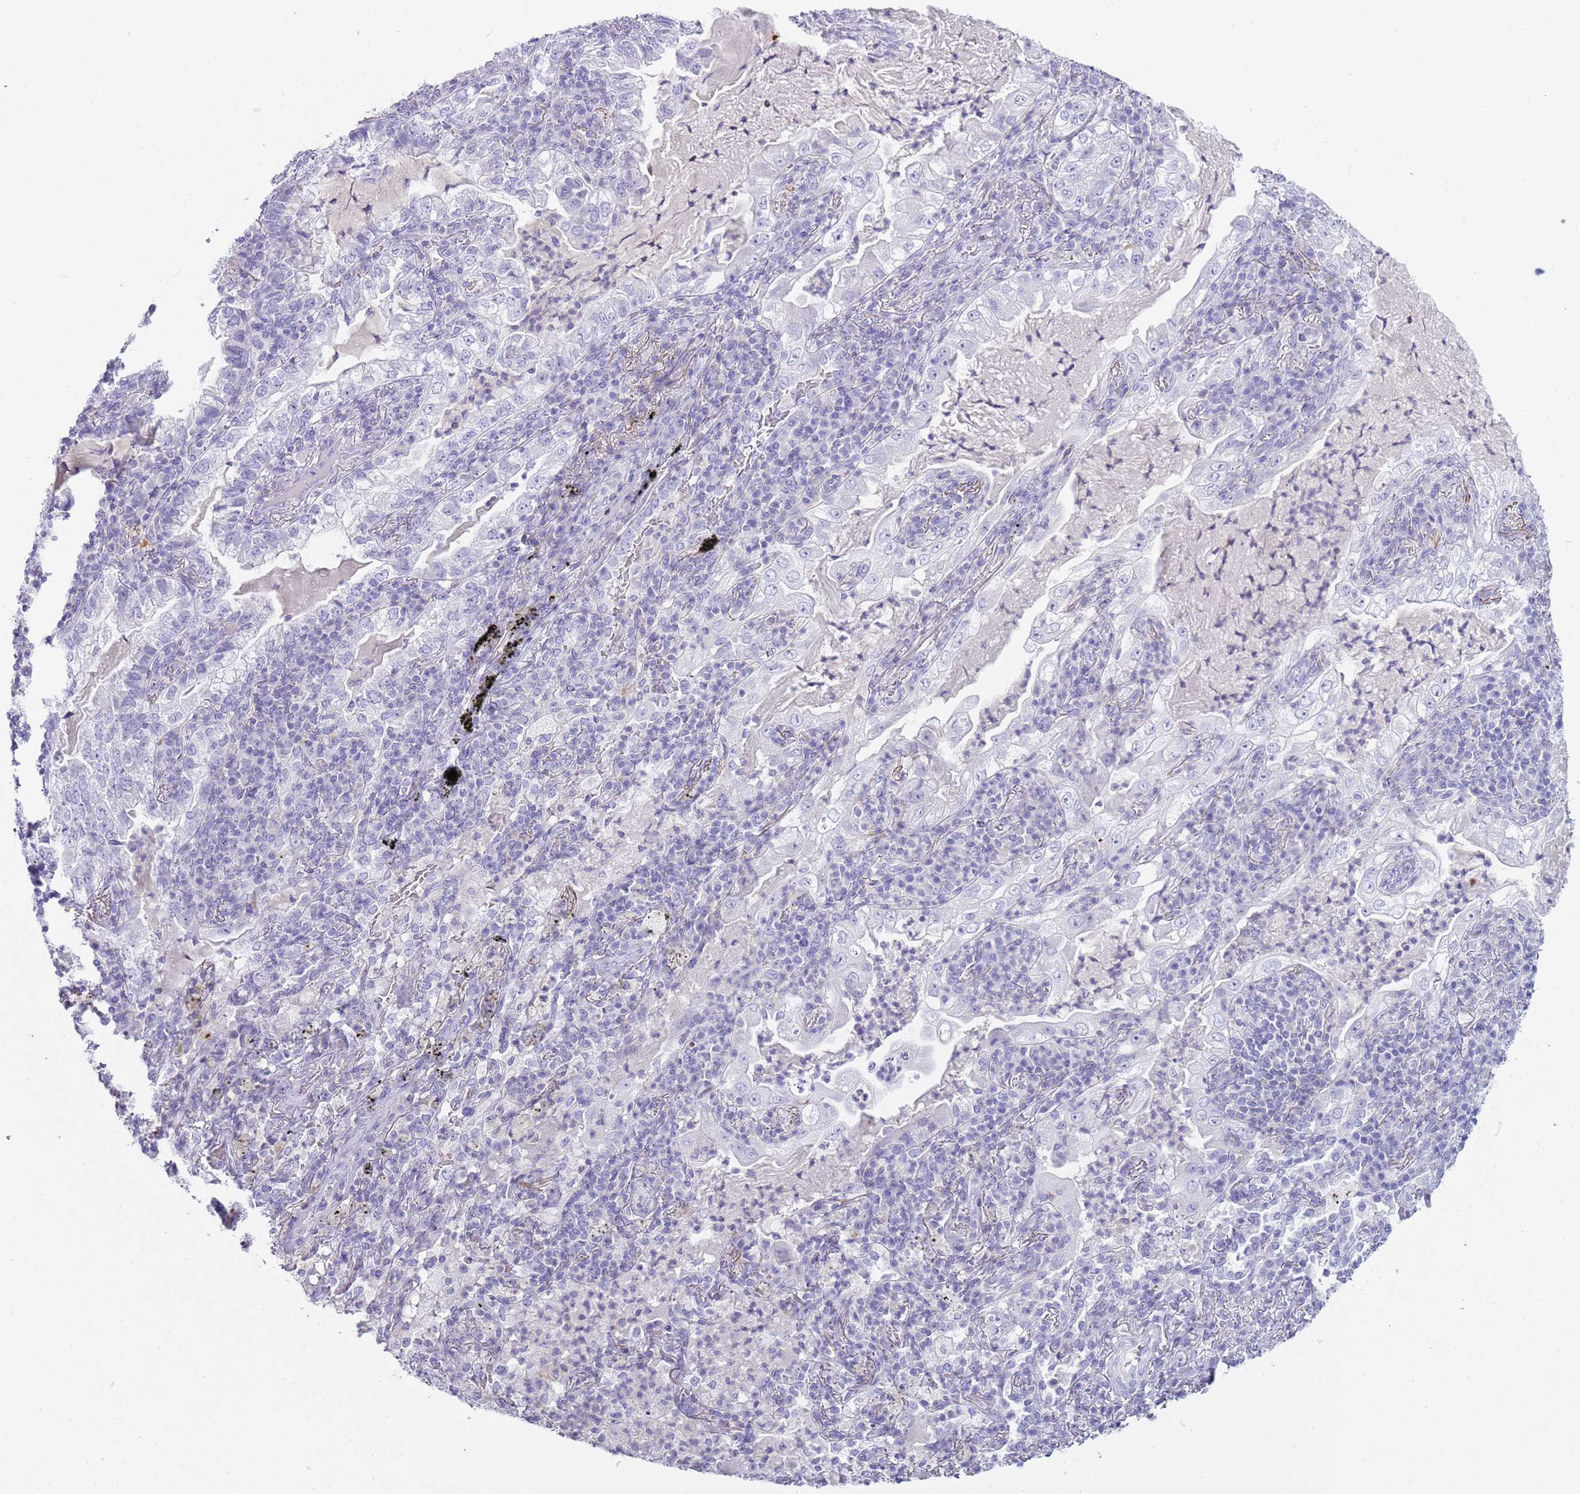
{"staining": {"intensity": "negative", "quantity": "none", "location": "none"}, "tissue": "lung cancer", "cell_type": "Tumor cells", "image_type": "cancer", "snomed": [{"axis": "morphology", "description": "Adenocarcinoma, NOS"}, {"axis": "topography", "description": "Lung"}], "caption": "This is an immunohistochemistry histopathology image of adenocarcinoma (lung). There is no positivity in tumor cells.", "gene": "NBPF20", "patient": {"sex": "female", "age": 73}}